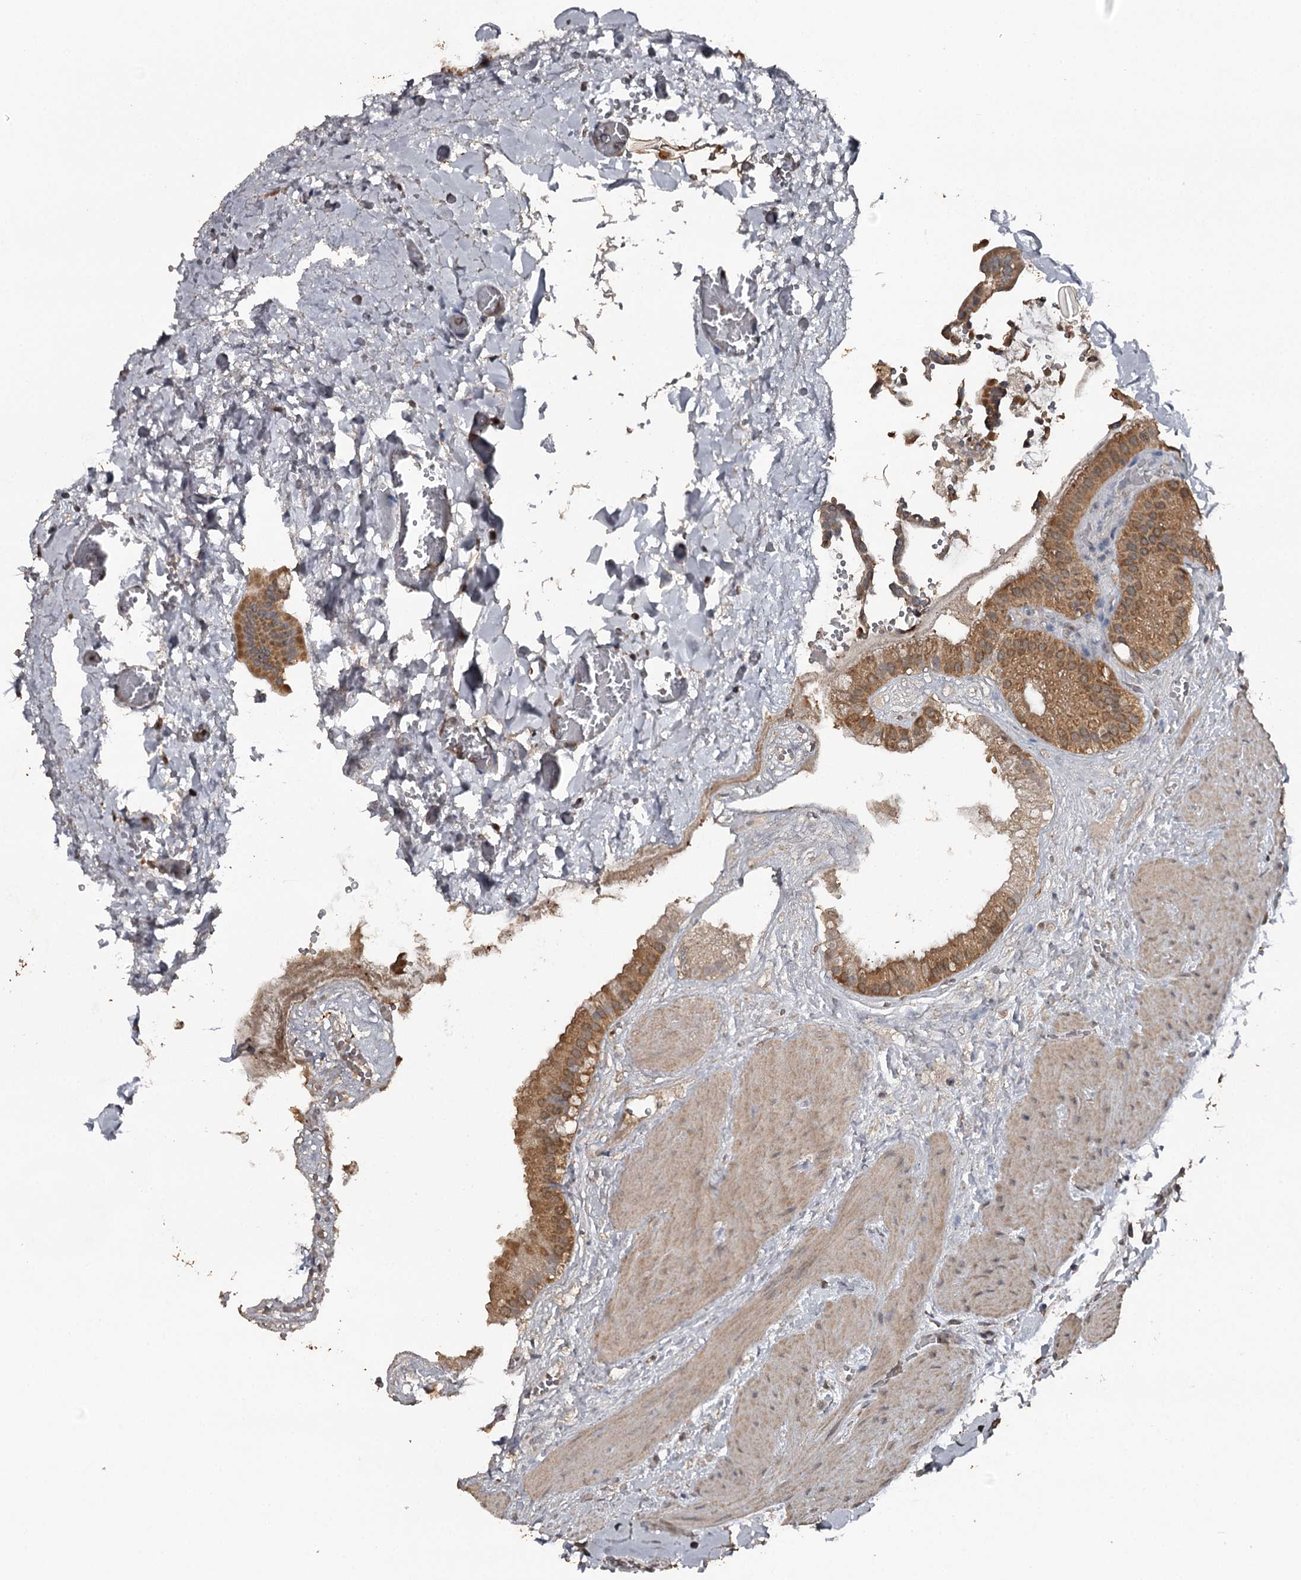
{"staining": {"intensity": "strong", "quantity": ">75%", "location": "cytoplasmic/membranous"}, "tissue": "gallbladder", "cell_type": "Glandular cells", "image_type": "normal", "snomed": [{"axis": "morphology", "description": "Normal tissue, NOS"}, {"axis": "topography", "description": "Gallbladder"}], "caption": "Immunohistochemistry (IHC) photomicrograph of unremarkable gallbladder: gallbladder stained using immunohistochemistry displays high levels of strong protein expression localized specifically in the cytoplasmic/membranous of glandular cells, appearing as a cytoplasmic/membranous brown color.", "gene": "WIPI1", "patient": {"sex": "male", "age": 55}}